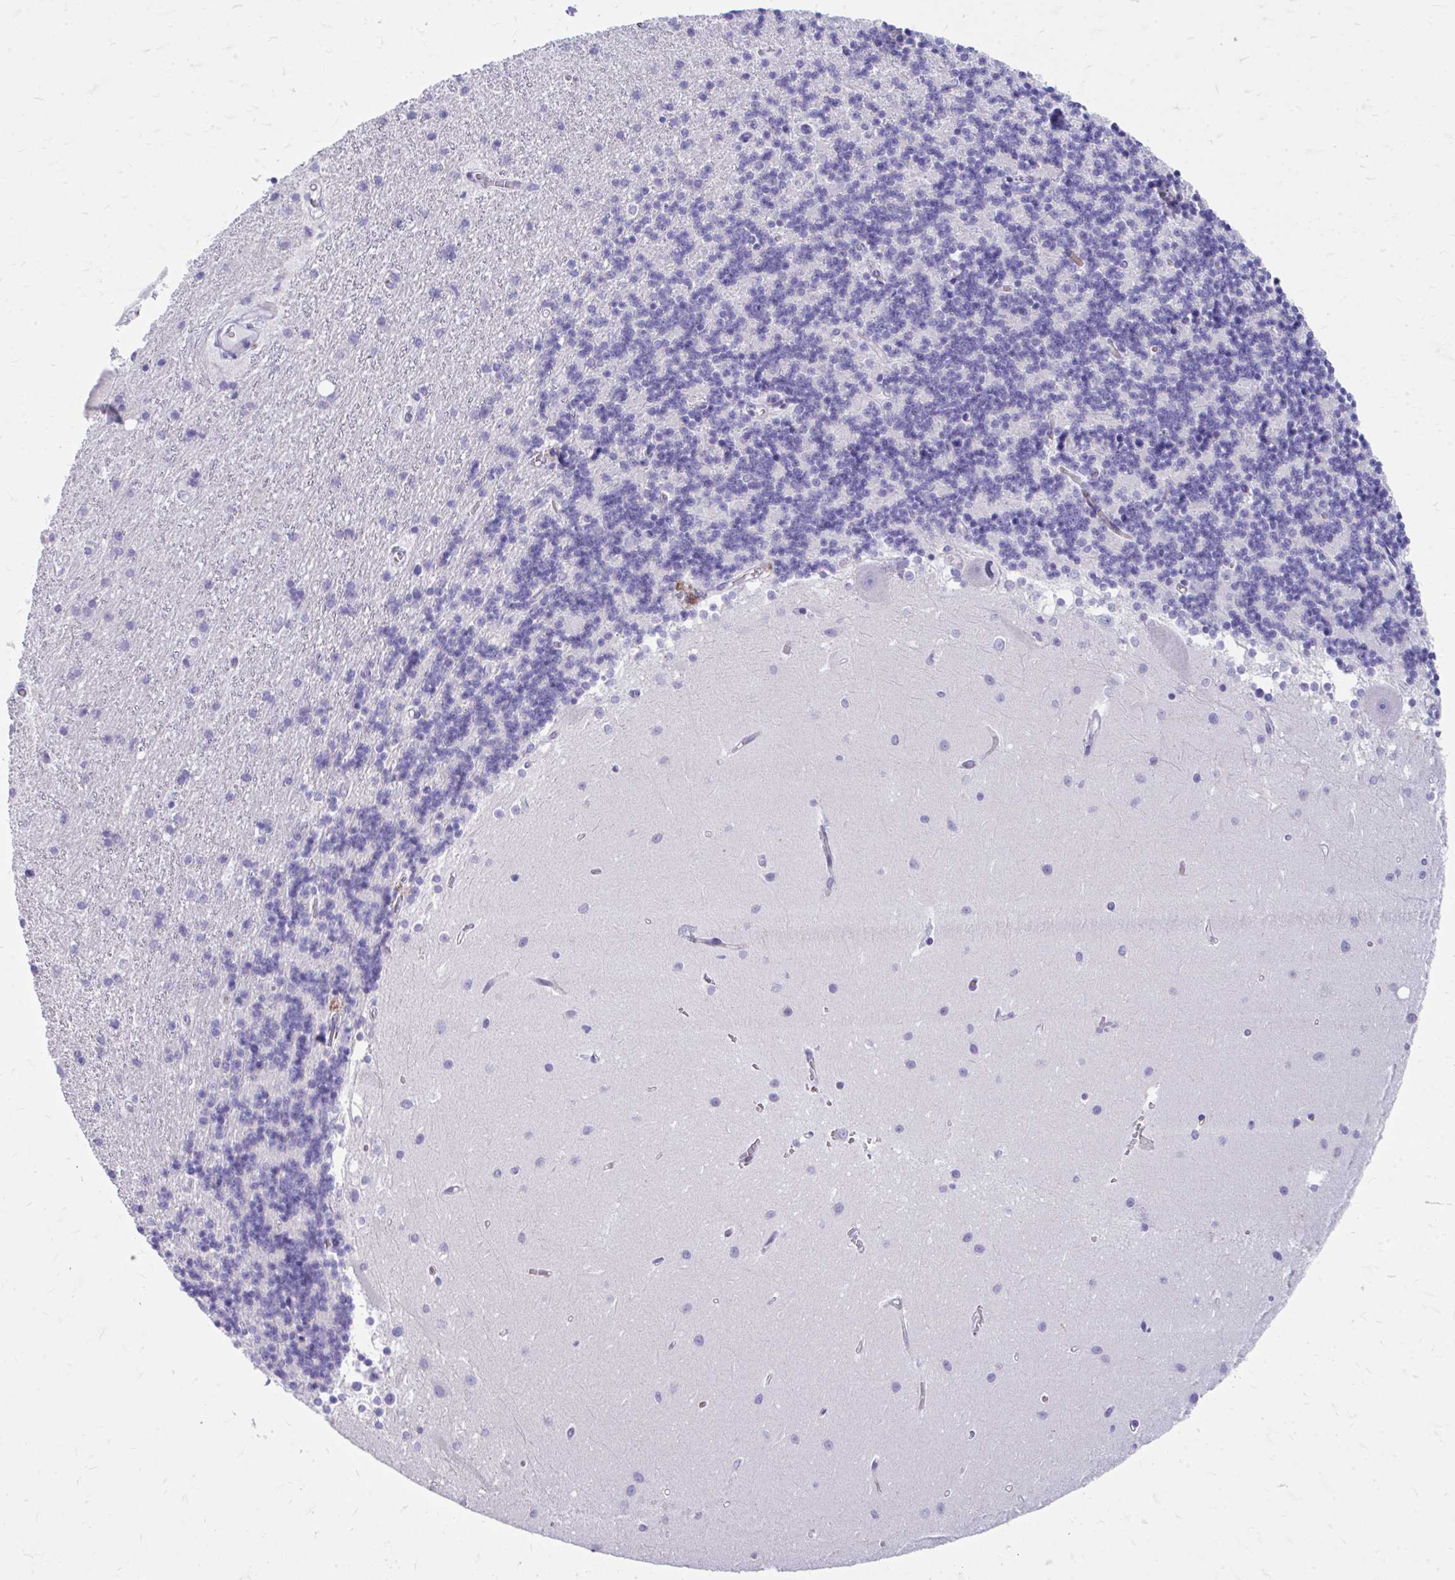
{"staining": {"intensity": "negative", "quantity": "none", "location": "none"}, "tissue": "cerebellum", "cell_type": "Cells in granular layer", "image_type": "normal", "snomed": [{"axis": "morphology", "description": "Normal tissue, NOS"}, {"axis": "topography", "description": "Cerebellum"}], "caption": "This is an IHC histopathology image of normal human cerebellum. There is no staining in cells in granular layer.", "gene": "ENSG00000285953", "patient": {"sex": "male", "age": 54}}